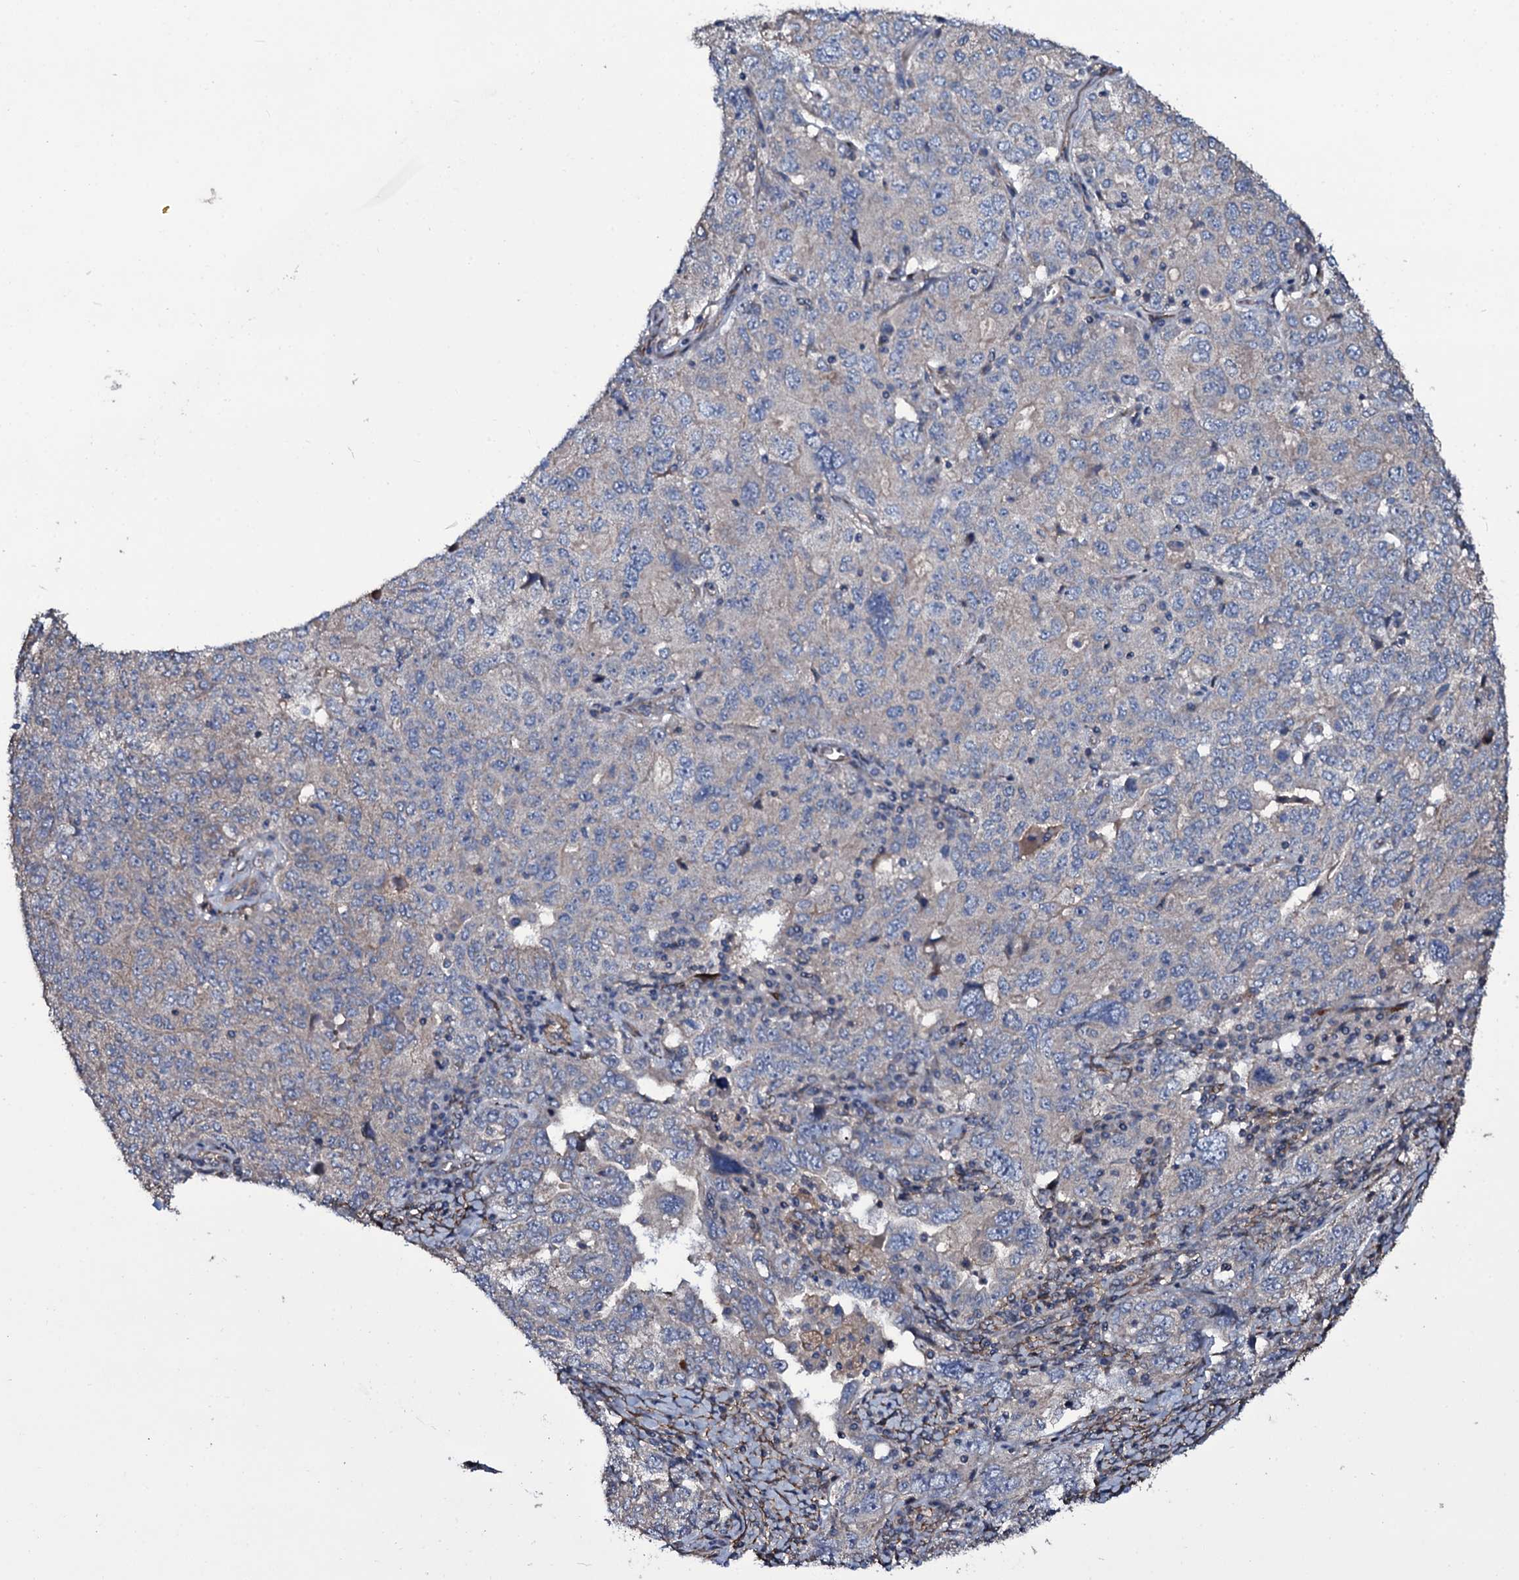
{"staining": {"intensity": "weak", "quantity": "<25%", "location": "cytoplasmic/membranous"}, "tissue": "ovarian cancer", "cell_type": "Tumor cells", "image_type": "cancer", "snomed": [{"axis": "morphology", "description": "Carcinoma, endometroid"}, {"axis": "topography", "description": "Ovary"}], "caption": "IHC image of neoplastic tissue: endometroid carcinoma (ovarian) stained with DAB (3,3'-diaminobenzidine) reveals no significant protein expression in tumor cells. (DAB (3,3'-diaminobenzidine) immunohistochemistry, high magnification).", "gene": "WIPF3", "patient": {"sex": "female", "age": 62}}